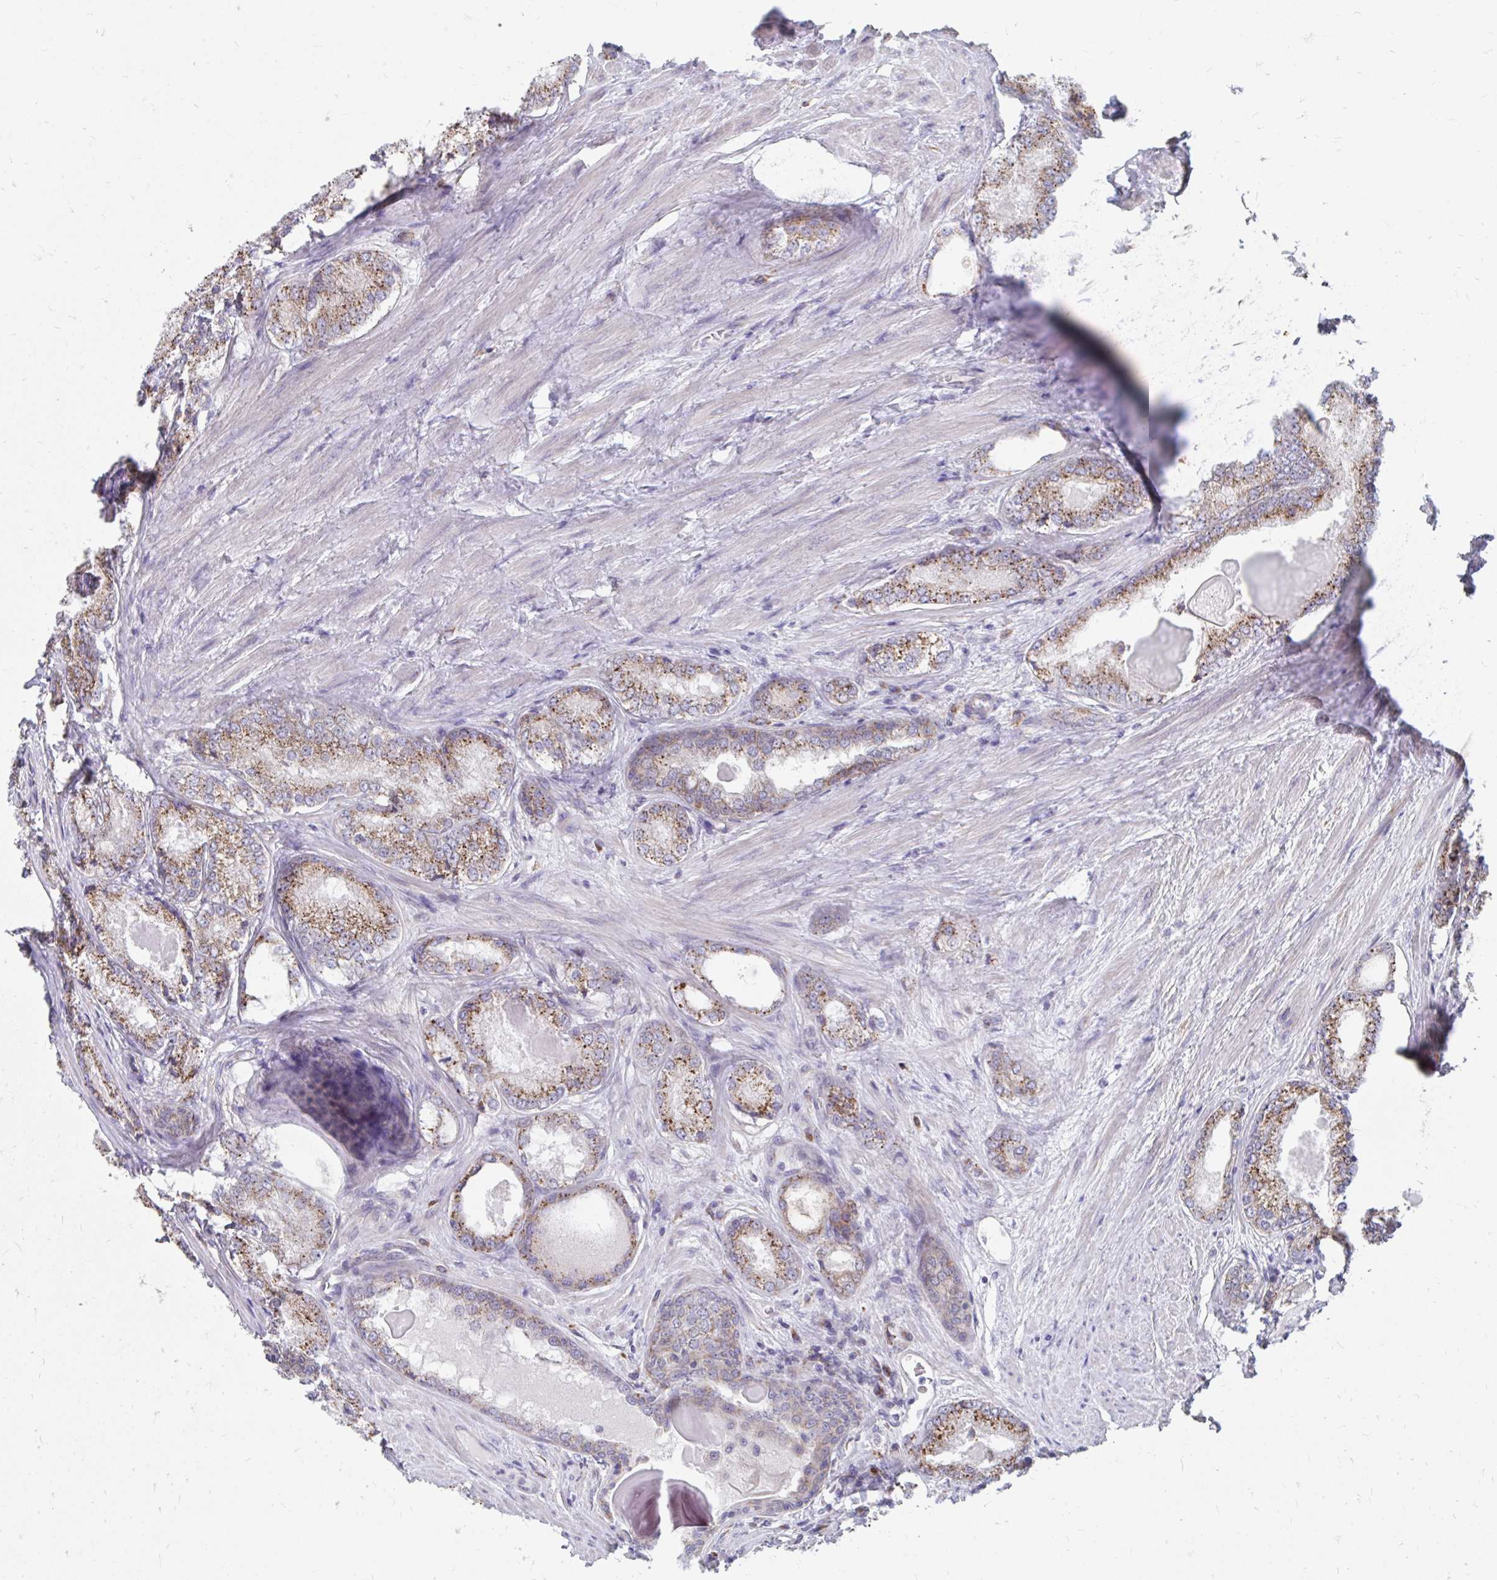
{"staining": {"intensity": "moderate", "quantity": ">75%", "location": "cytoplasmic/membranous"}, "tissue": "prostate cancer", "cell_type": "Tumor cells", "image_type": "cancer", "snomed": [{"axis": "morphology", "description": "Adenocarcinoma, NOS"}, {"axis": "morphology", "description": "Adenocarcinoma, Low grade"}, {"axis": "topography", "description": "Prostate"}], "caption": "A histopathology image of human prostate low-grade adenocarcinoma stained for a protein shows moderate cytoplasmic/membranous brown staining in tumor cells.", "gene": "PABIR3", "patient": {"sex": "male", "age": 68}}